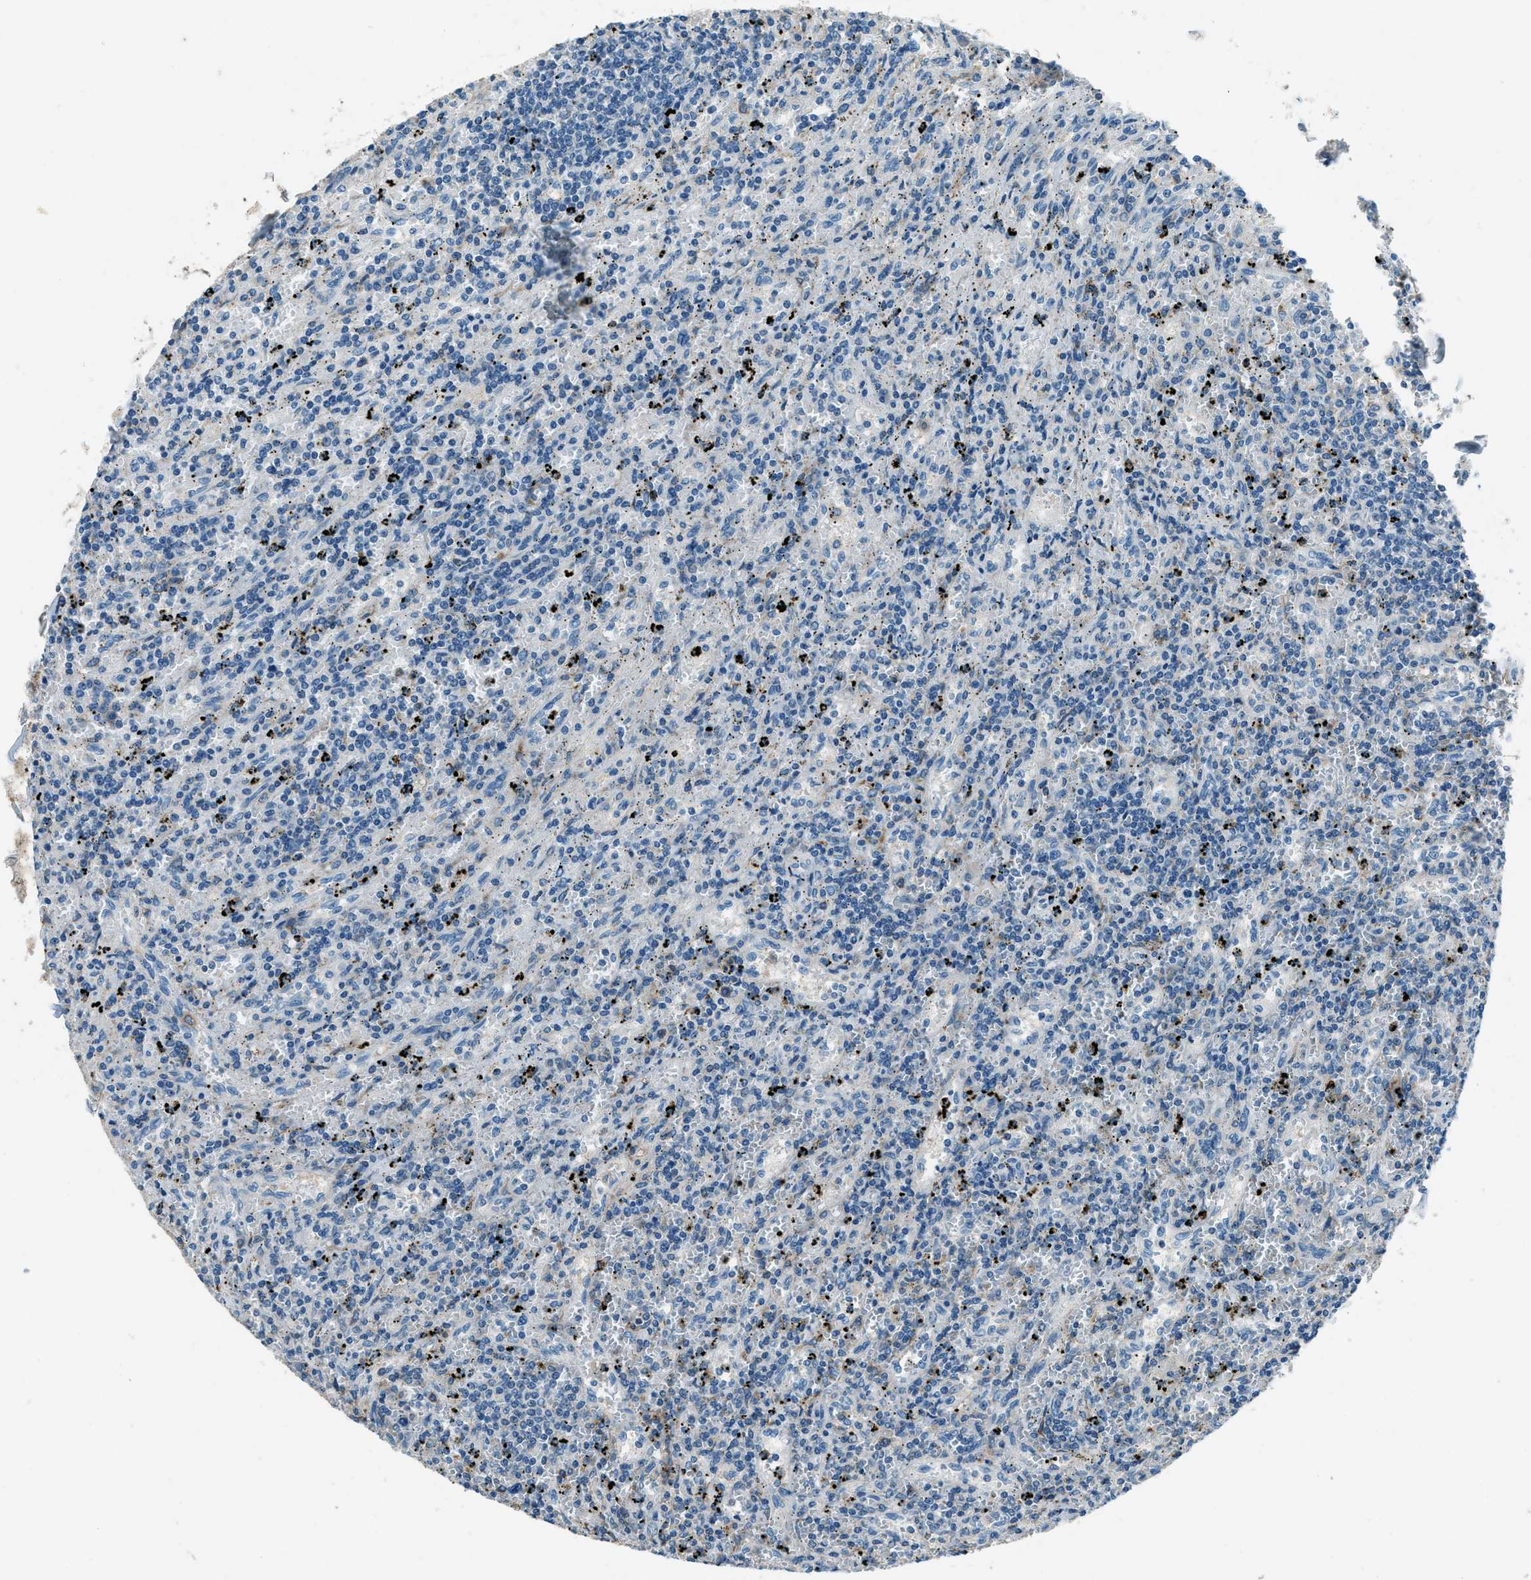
{"staining": {"intensity": "negative", "quantity": "none", "location": "none"}, "tissue": "lymphoma", "cell_type": "Tumor cells", "image_type": "cancer", "snomed": [{"axis": "morphology", "description": "Malignant lymphoma, non-Hodgkin's type, Low grade"}, {"axis": "topography", "description": "Spleen"}], "caption": "Immunohistochemical staining of human lymphoma shows no significant positivity in tumor cells.", "gene": "SVIL", "patient": {"sex": "male", "age": 76}}